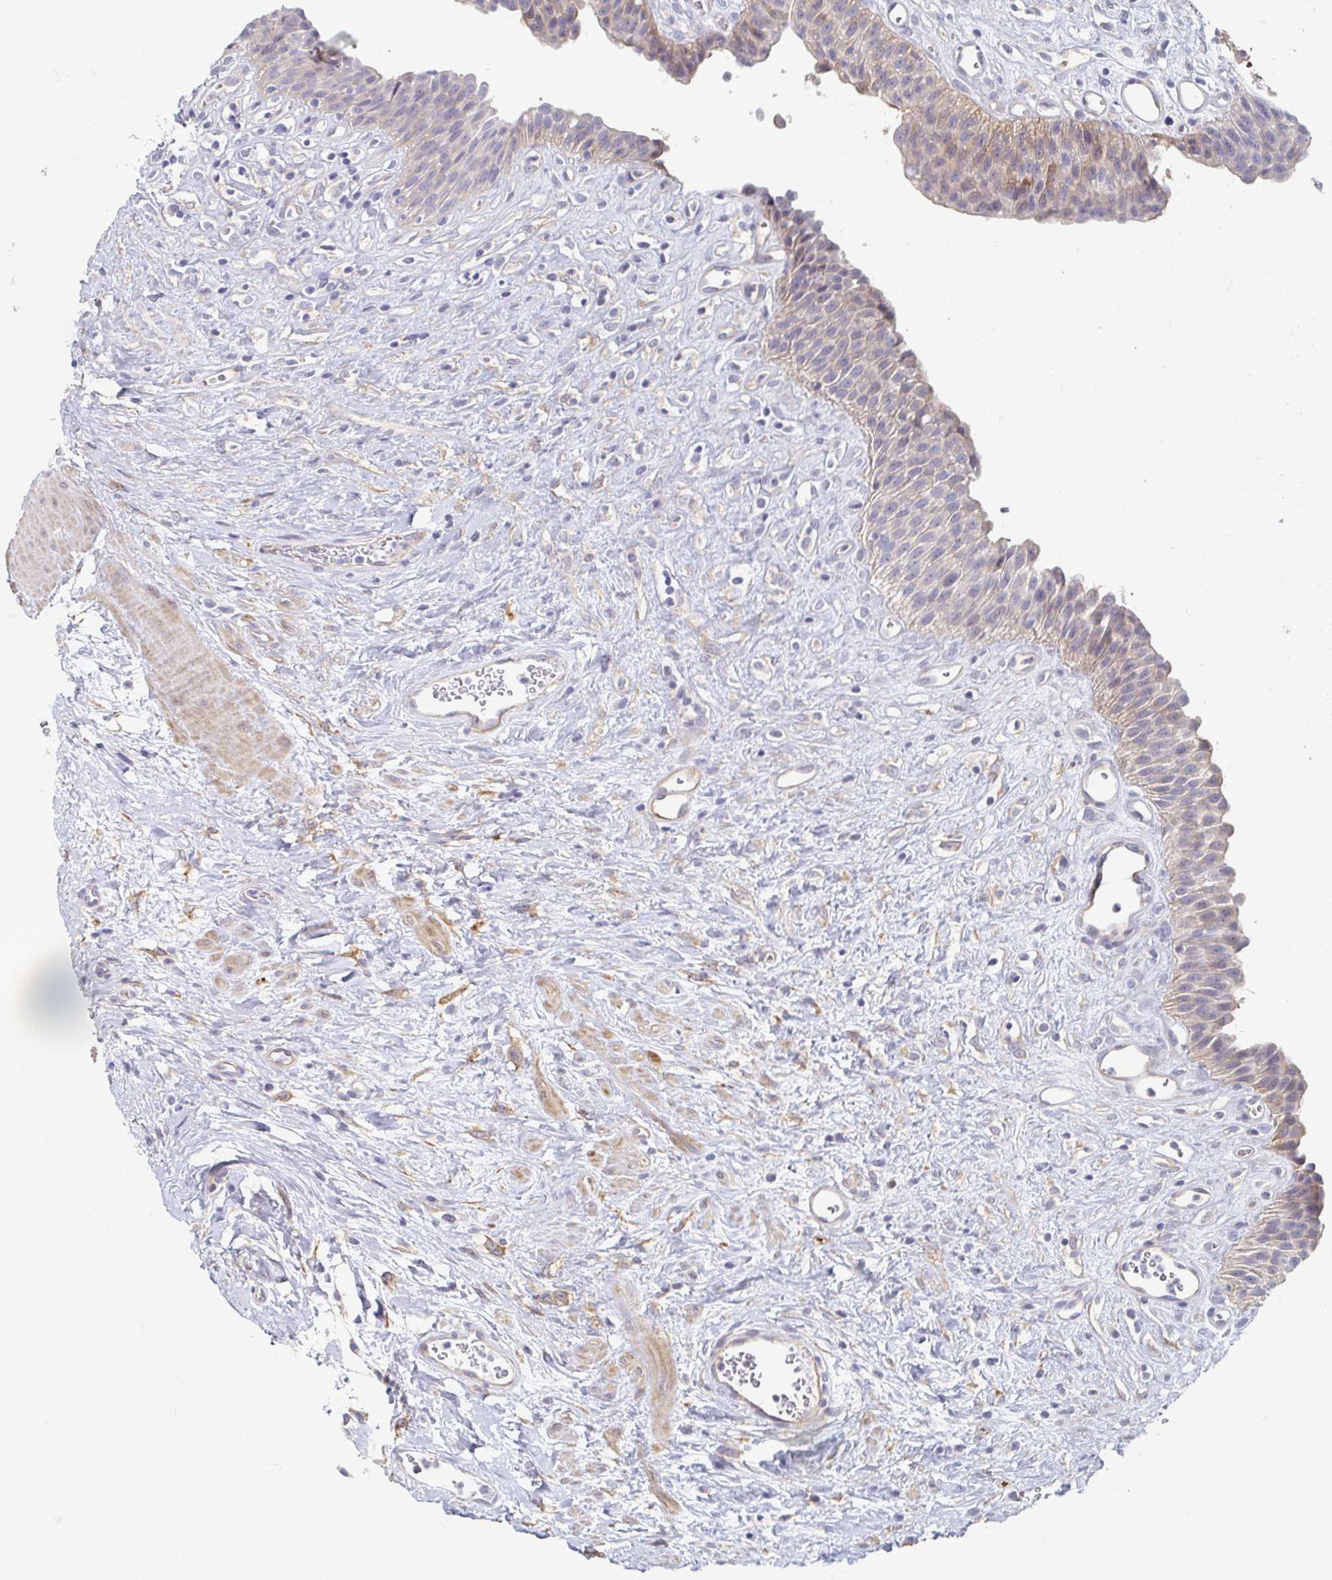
{"staining": {"intensity": "weak", "quantity": "<25%", "location": "cytoplasmic/membranous"}, "tissue": "urinary bladder", "cell_type": "Urothelial cells", "image_type": "normal", "snomed": [{"axis": "morphology", "description": "Normal tissue, NOS"}, {"axis": "topography", "description": "Urinary bladder"}], "caption": "Normal urinary bladder was stained to show a protein in brown. There is no significant positivity in urothelial cells. (Brightfield microscopy of DAB IHC at high magnification).", "gene": "MYLK2", "patient": {"sex": "female", "age": 56}}